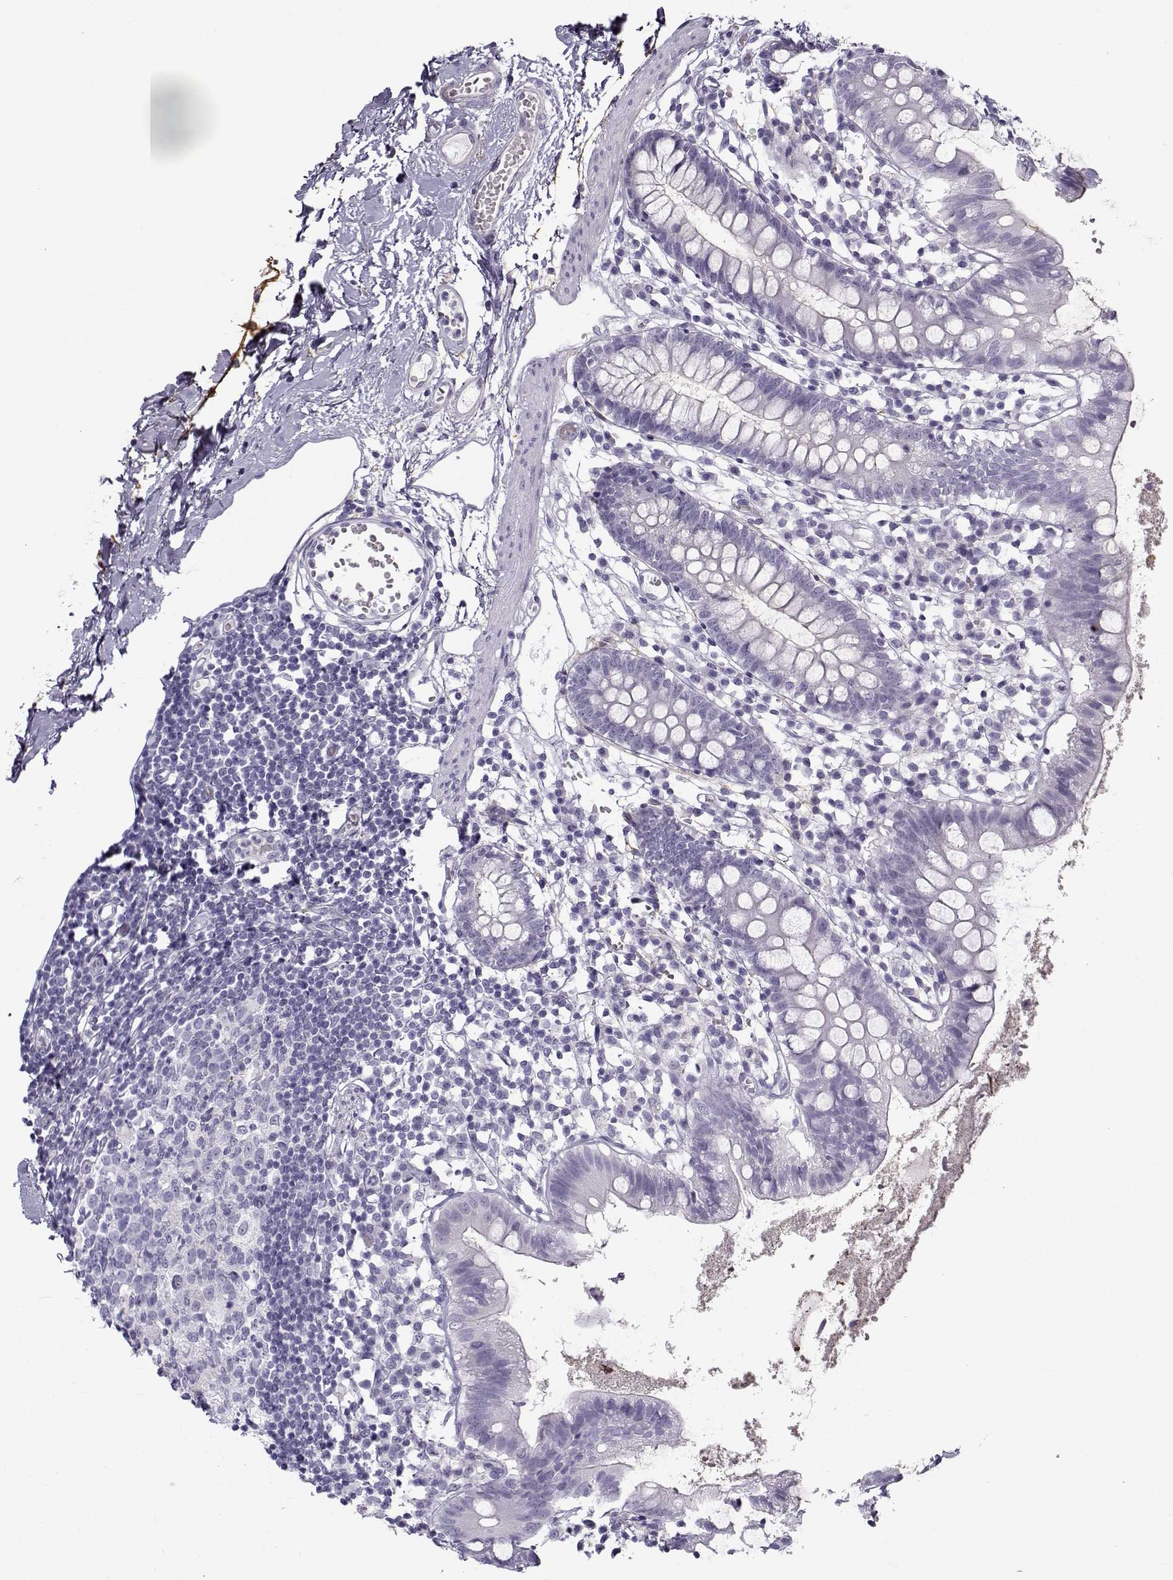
{"staining": {"intensity": "negative", "quantity": "none", "location": "none"}, "tissue": "small intestine", "cell_type": "Glandular cells", "image_type": "normal", "snomed": [{"axis": "morphology", "description": "Normal tissue, NOS"}, {"axis": "topography", "description": "Small intestine"}], "caption": "This is a histopathology image of immunohistochemistry staining of benign small intestine, which shows no staining in glandular cells.", "gene": "GTSF1L", "patient": {"sex": "female", "age": 90}}